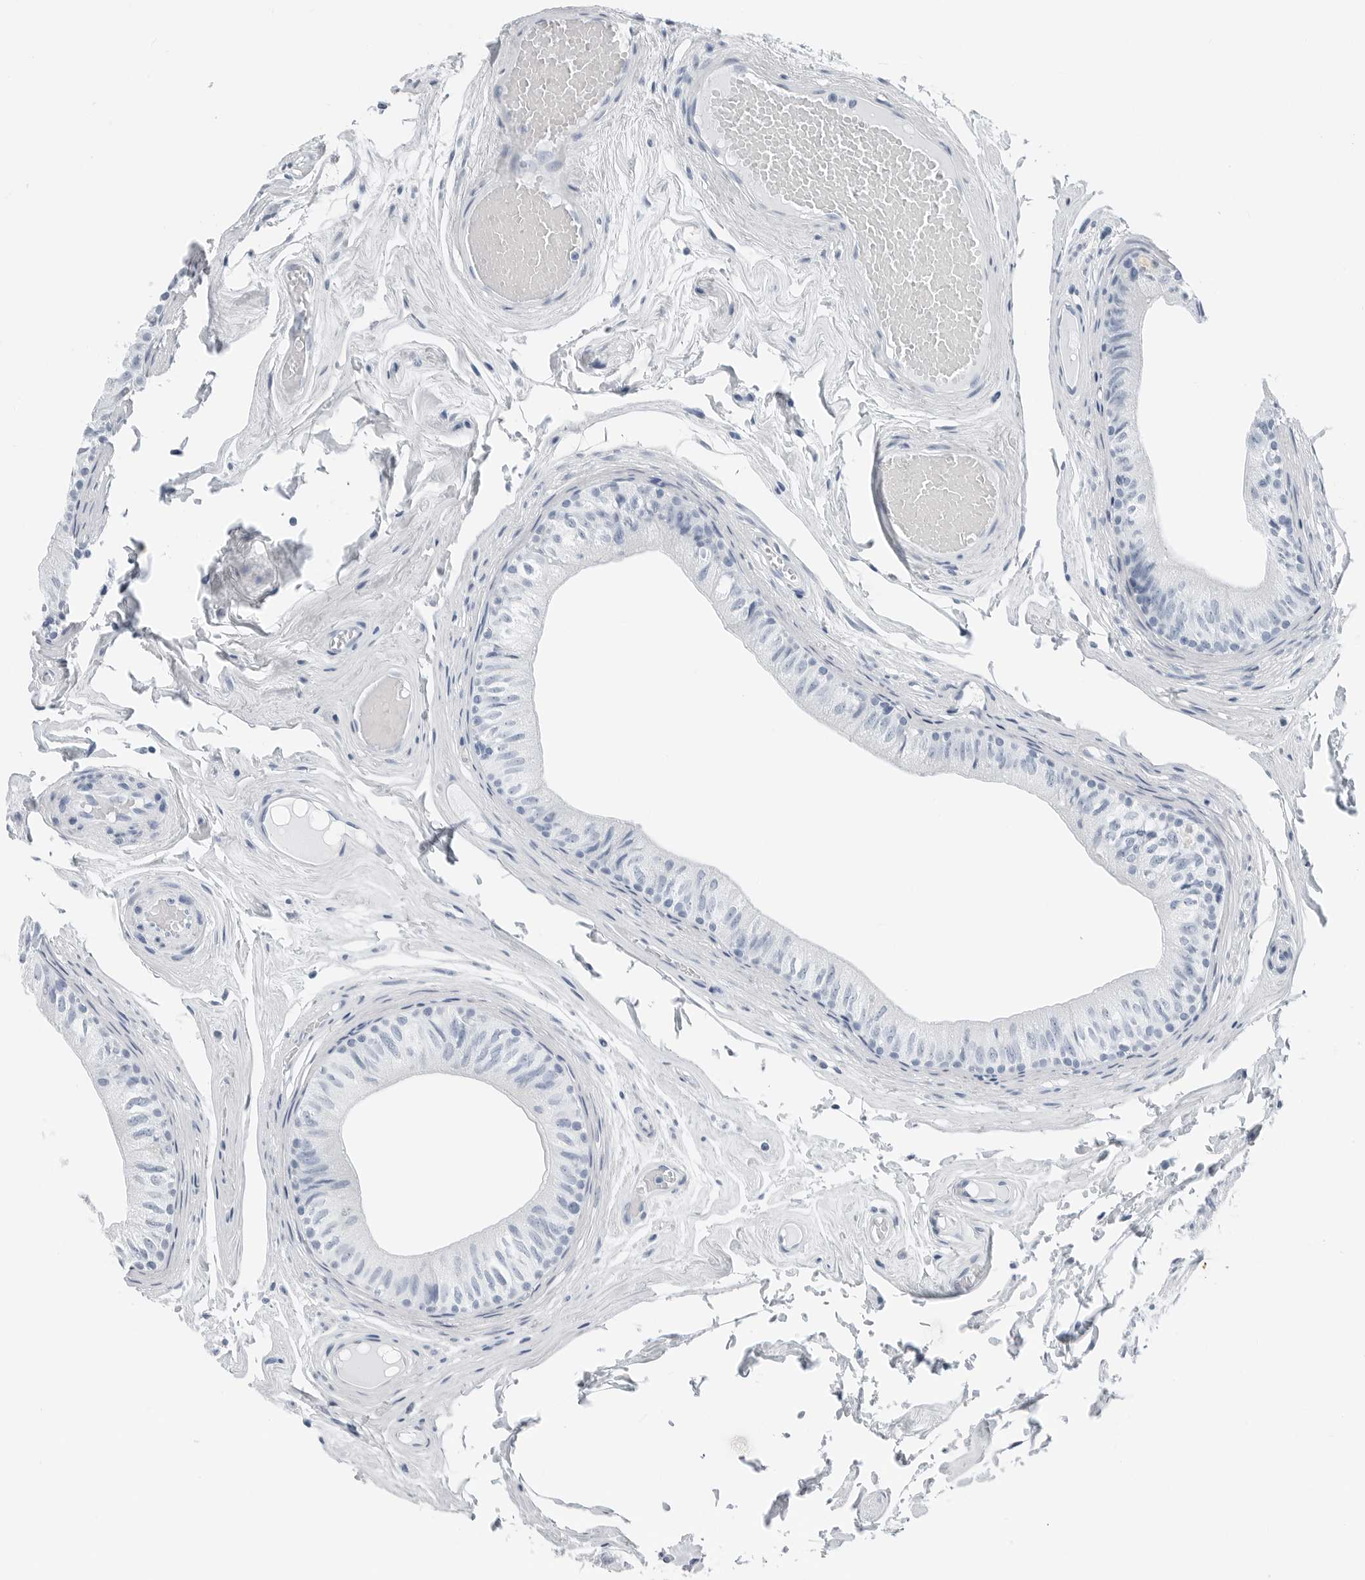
{"staining": {"intensity": "negative", "quantity": "none", "location": "none"}, "tissue": "epididymis", "cell_type": "Glandular cells", "image_type": "normal", "snomed": [{"axis": "morphology", "description": "Normal tissue, NOS"}, {"axis": "topography", "description": "Epididymis"}], "caption": "This is a photomicrograph of immunohistochemistry staining of unremarkable epididymis, which shows no positivity in glandular cells.", "gene": "SLPI", "patient": {"sex": "male", "age": 79}}